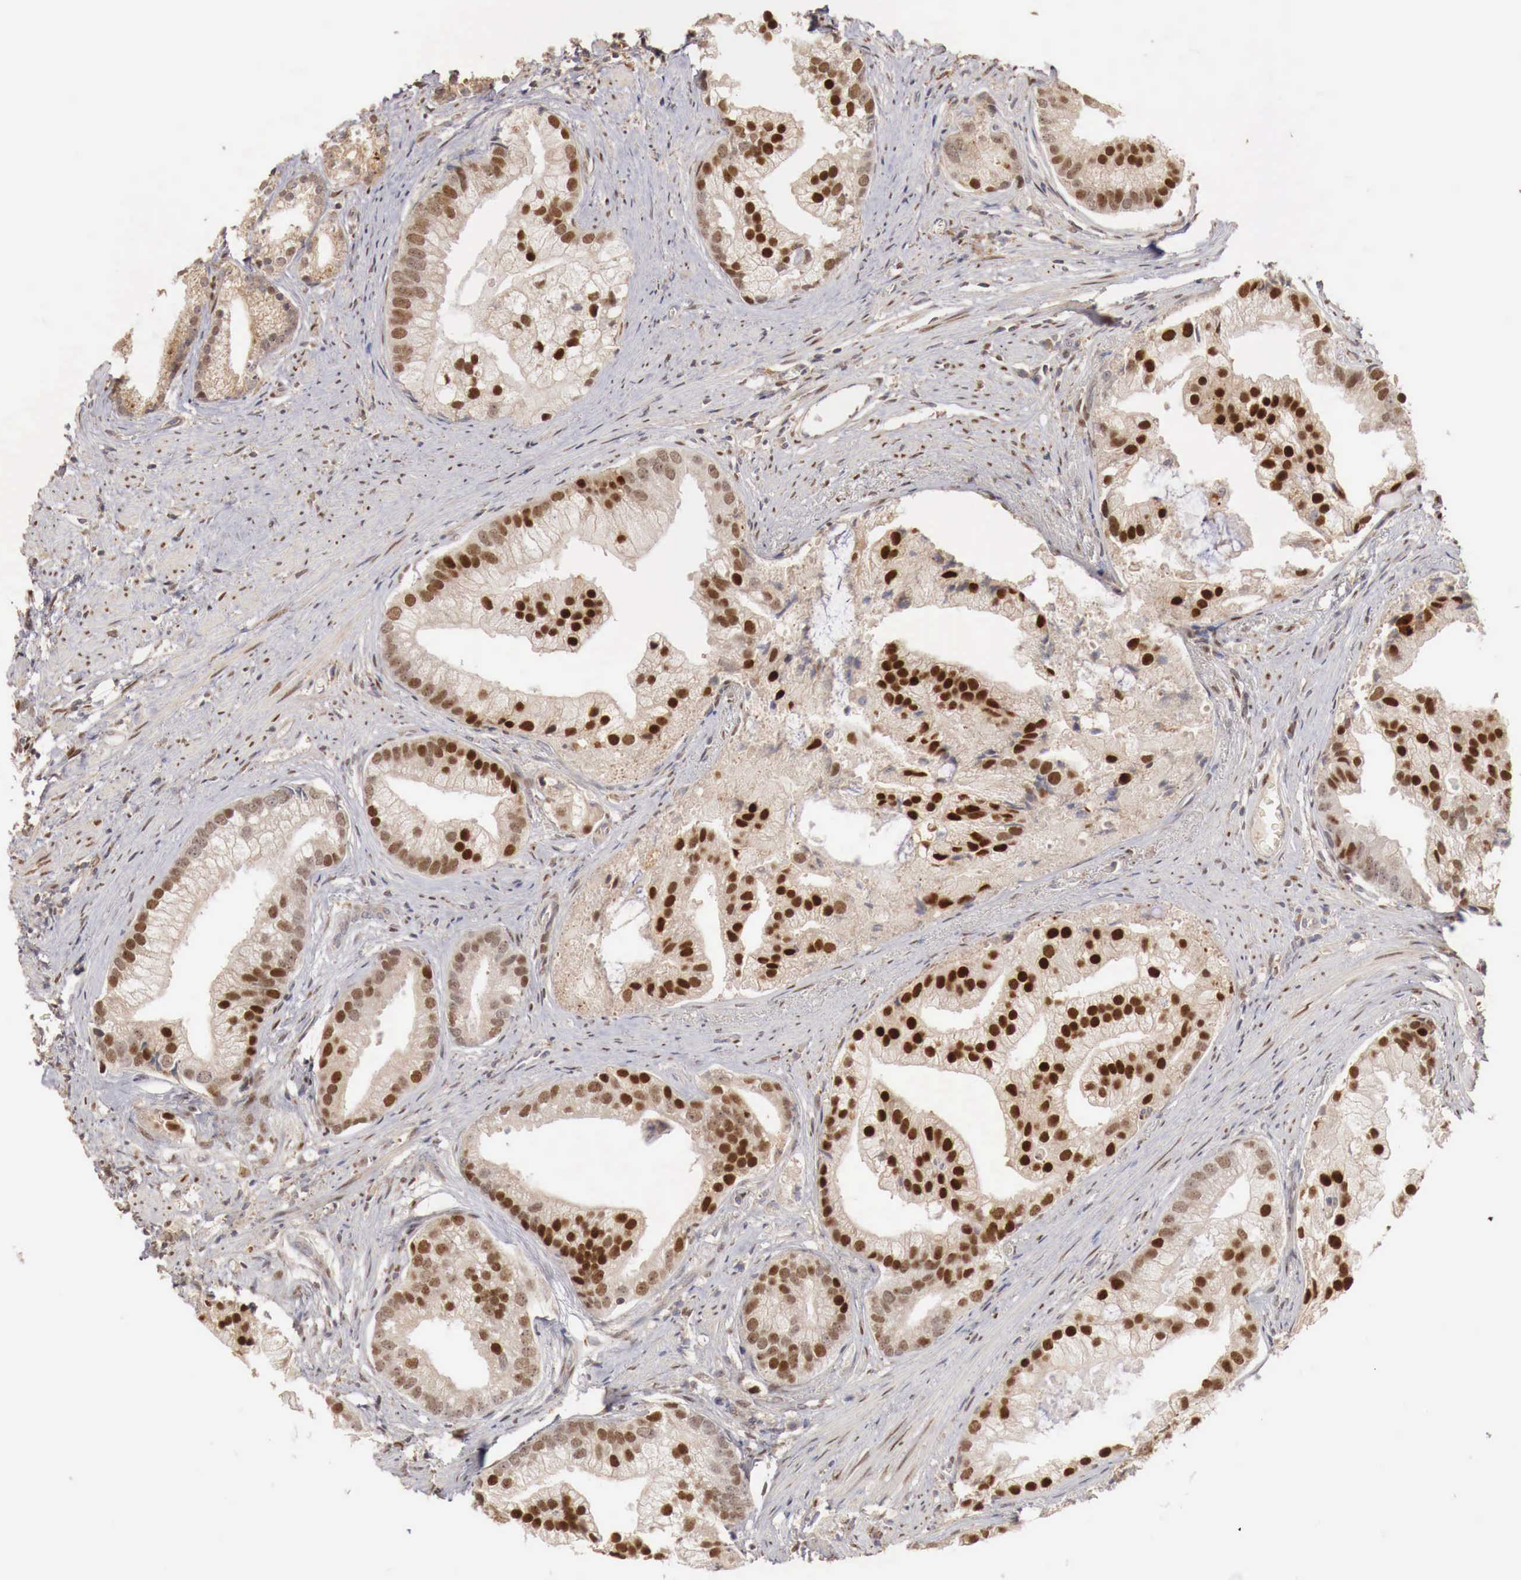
{"staining": {"intensity": "strong", "quantity": ">75%", "location": "nuclear"}, "tissue": "prostate cancer", "cell_type": "Tumor cells", "image_type": "cancer", "snomed": [{"axis": "morphology", "description": "Adenocarcinoma, Low grade"}, {"axis": "topography", "description": "Prostate"}], "caption": "This is a micrograph of IHC staining of low-grade adenocarcinoma (prostate), which shows strong positivity in the nuclear of tumor cells.", "gene": "KHDRBS2", "patient": {"sex": "male", "age": 71}}